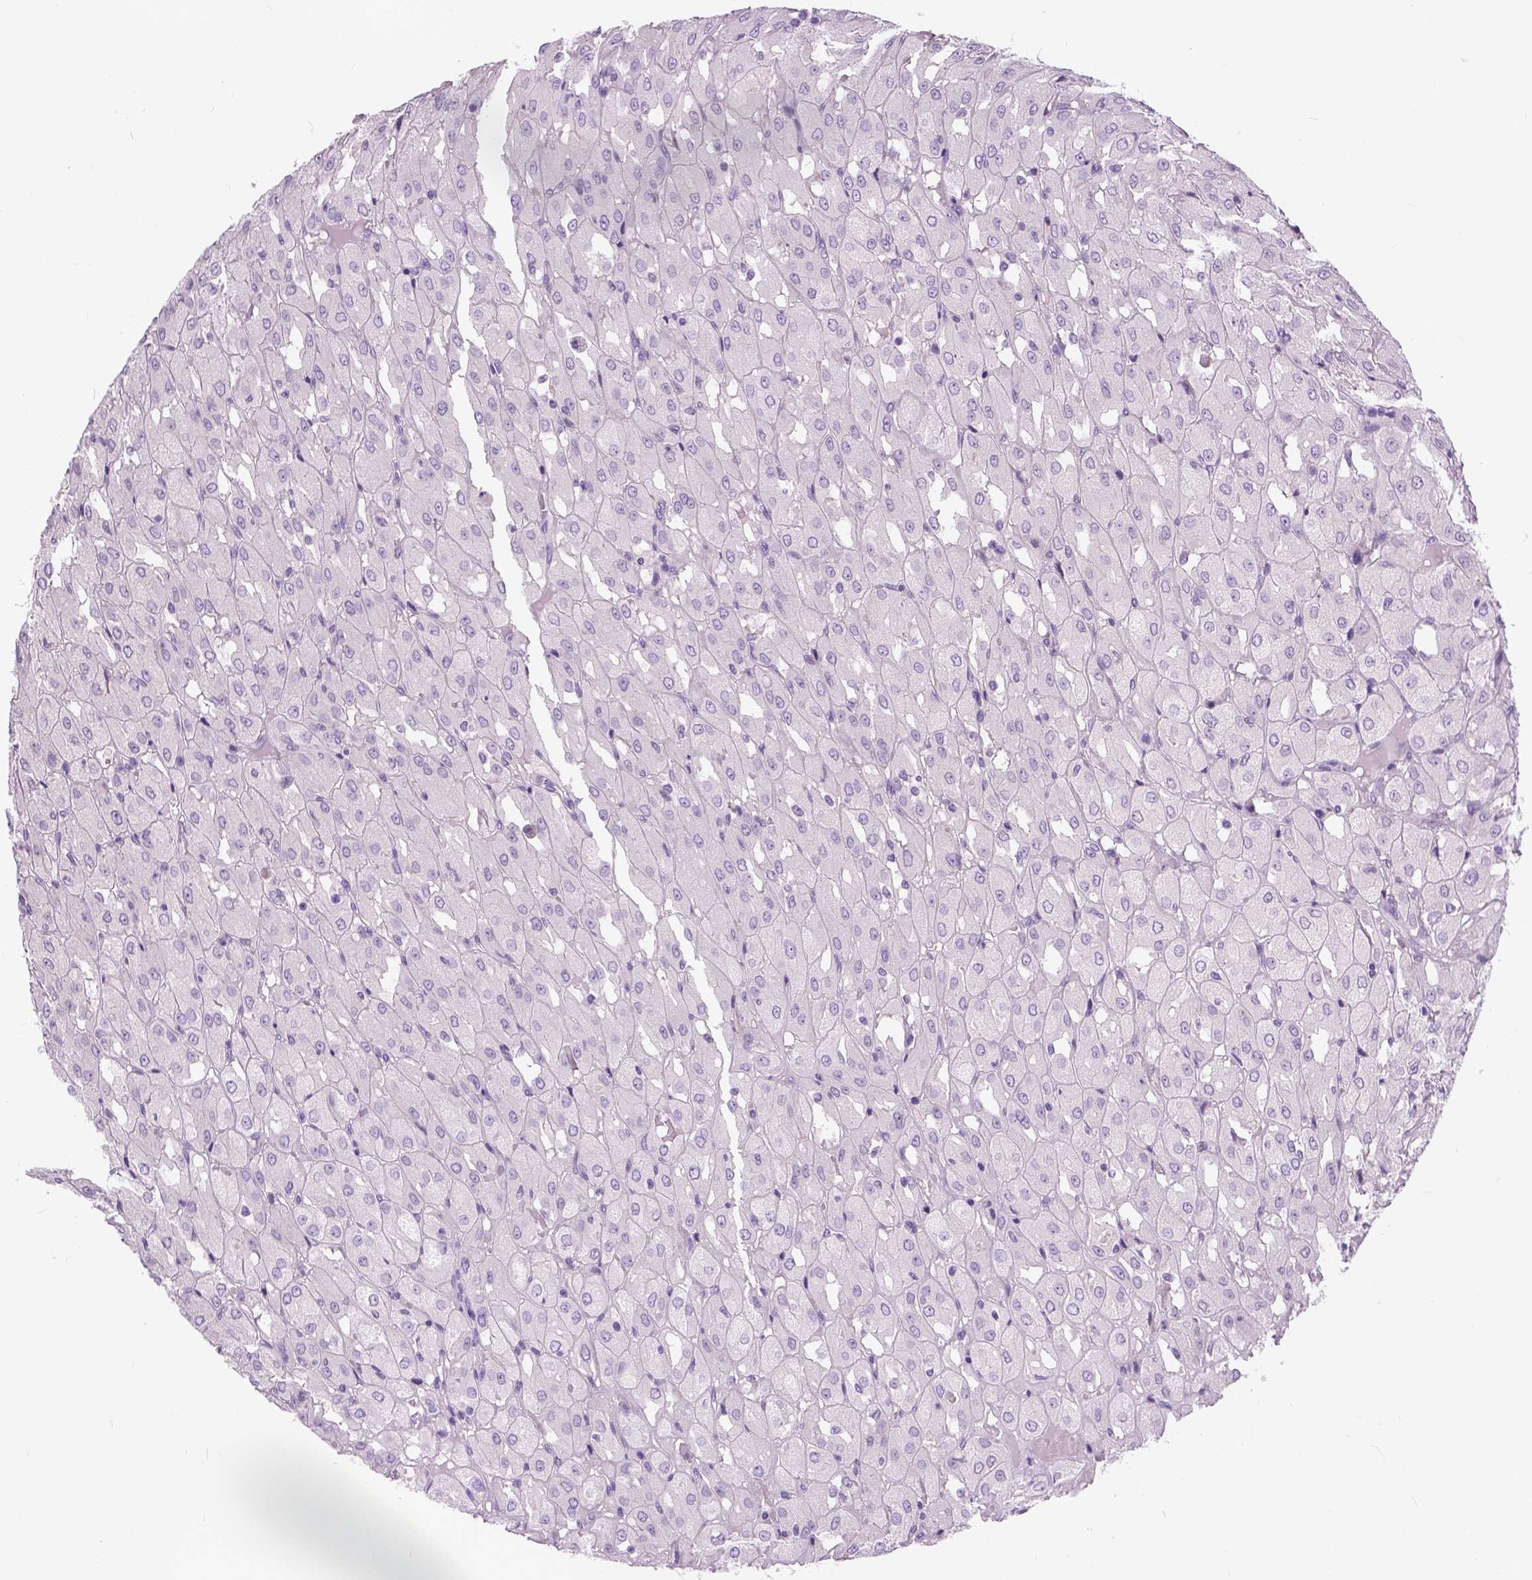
{"staining": {"intensity": "negative", "quantity": "none", "location": "none"}, "tissue": "renal cancer", "cell_type": "Tumor cells", "image_type": "cancer", "snomed": [{"axis": "morphology", "description": "Adenocarcinoma, NOS"}, {"axis": "topography", "description": "Kidney"}], "caption": "This is a micrograph of immunohistochemistry staining of adenocarcinoma (renal), which shows no staining in tumor cells. The staining is performed using DAB (3,3'-diaminobenzidine) brown chromogen with nuclei counter-stained in using hematoxylin.", "gene": "TP53TG5", "patient": {"sex": "male", "age": 72}}